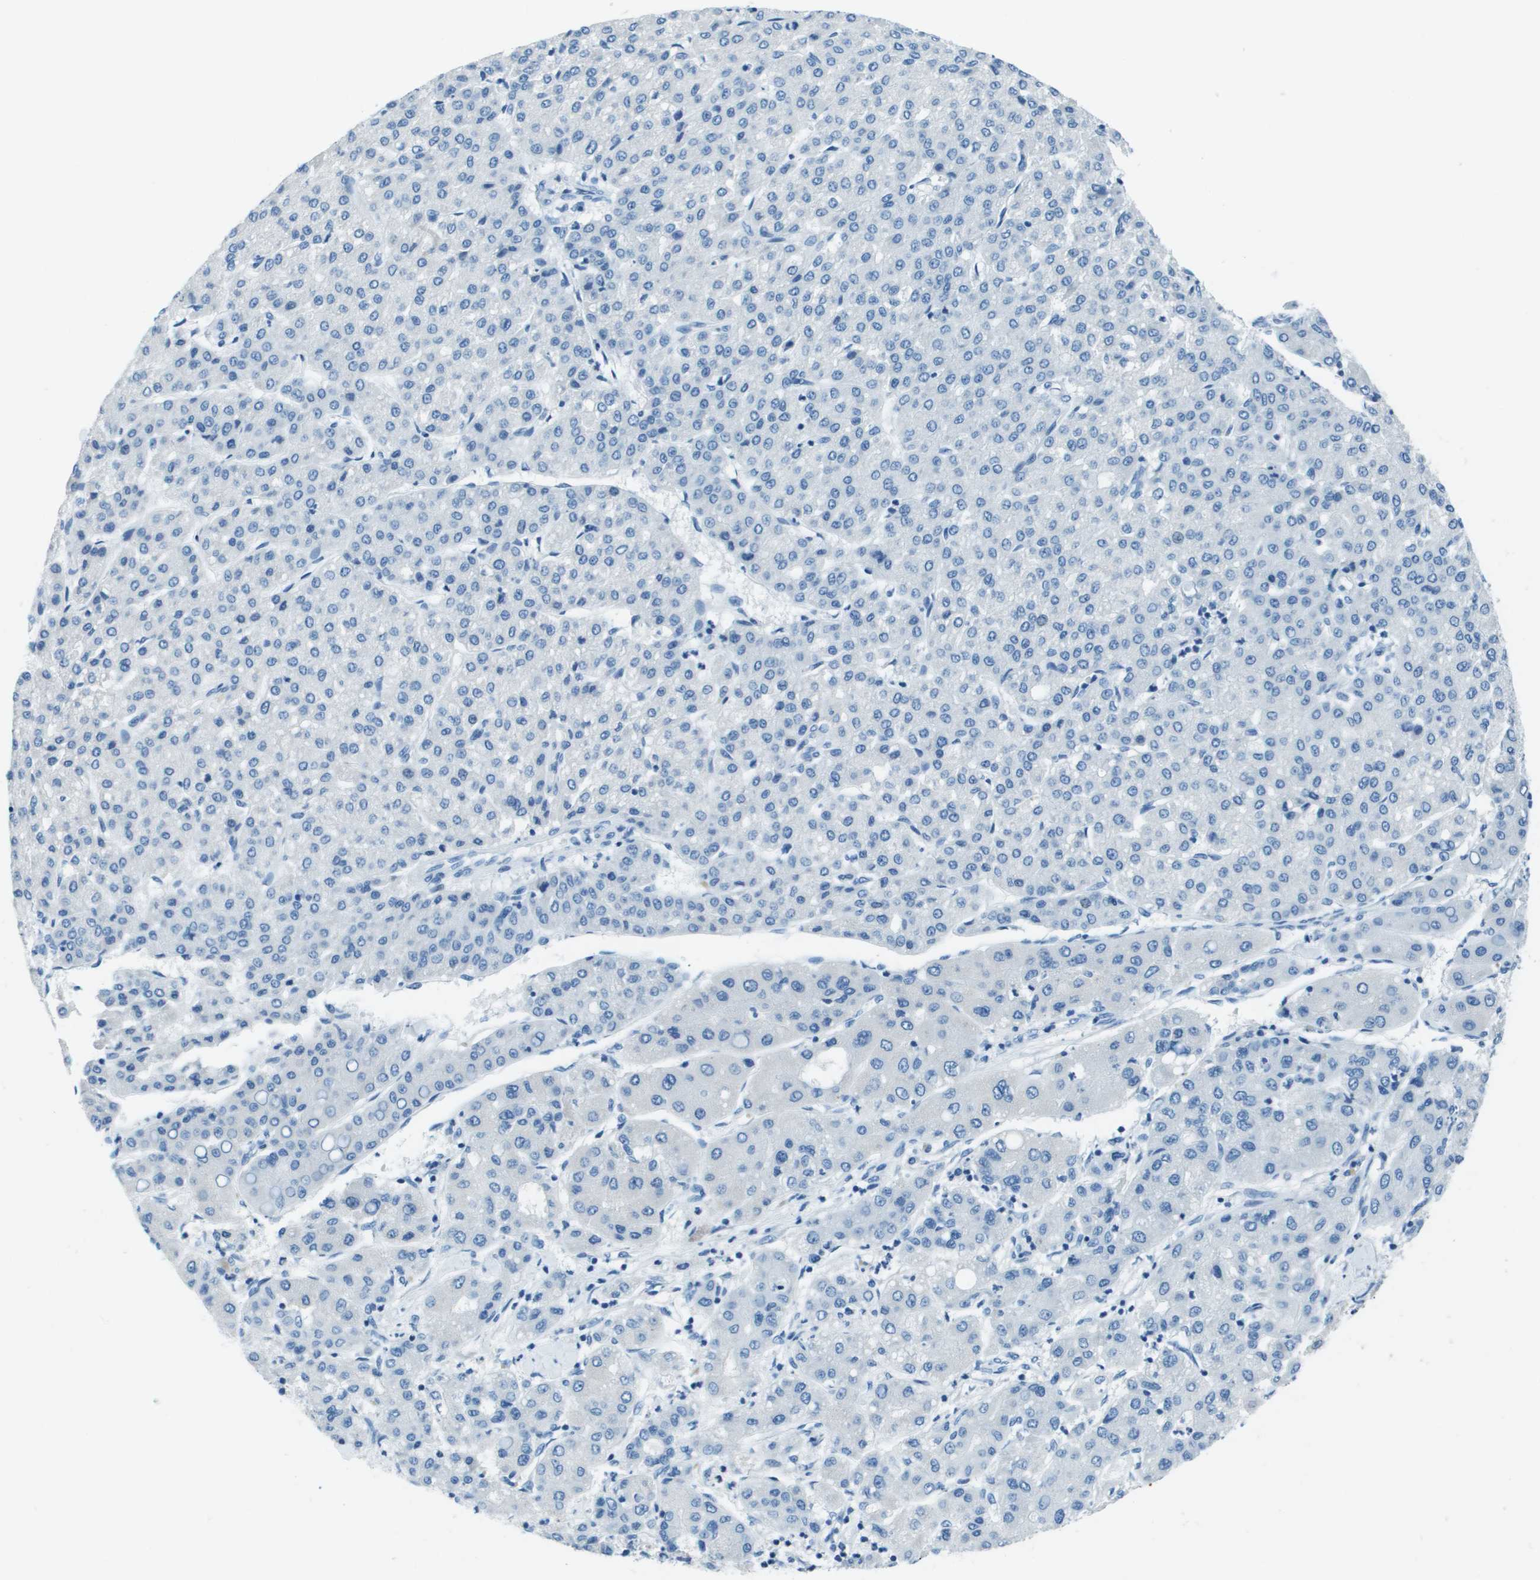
{"staining": {"intensity": "negative", "quantity": "none", "location": "none"}, "tissue": "liver cancer", "cell_type": "Tumor cells", "image_type": "cancer", "snomed": [{"axis": "morphology", "description": "Carcinoma, Hepatocellular, NOS"}, {"axis": "topography", "description": "Liver"}], "caption": "The immunohistochemistry (IHC) histopathology image has no significant expression in tumor cells of hepatocellular carcinoma (liver) tissue. The staining is performed using DAB brown chromogen with nuclei counter-stained in using hematoxylin.", "gene": "SLC16A10", "patient": {"sex": "male", "age": 65}}